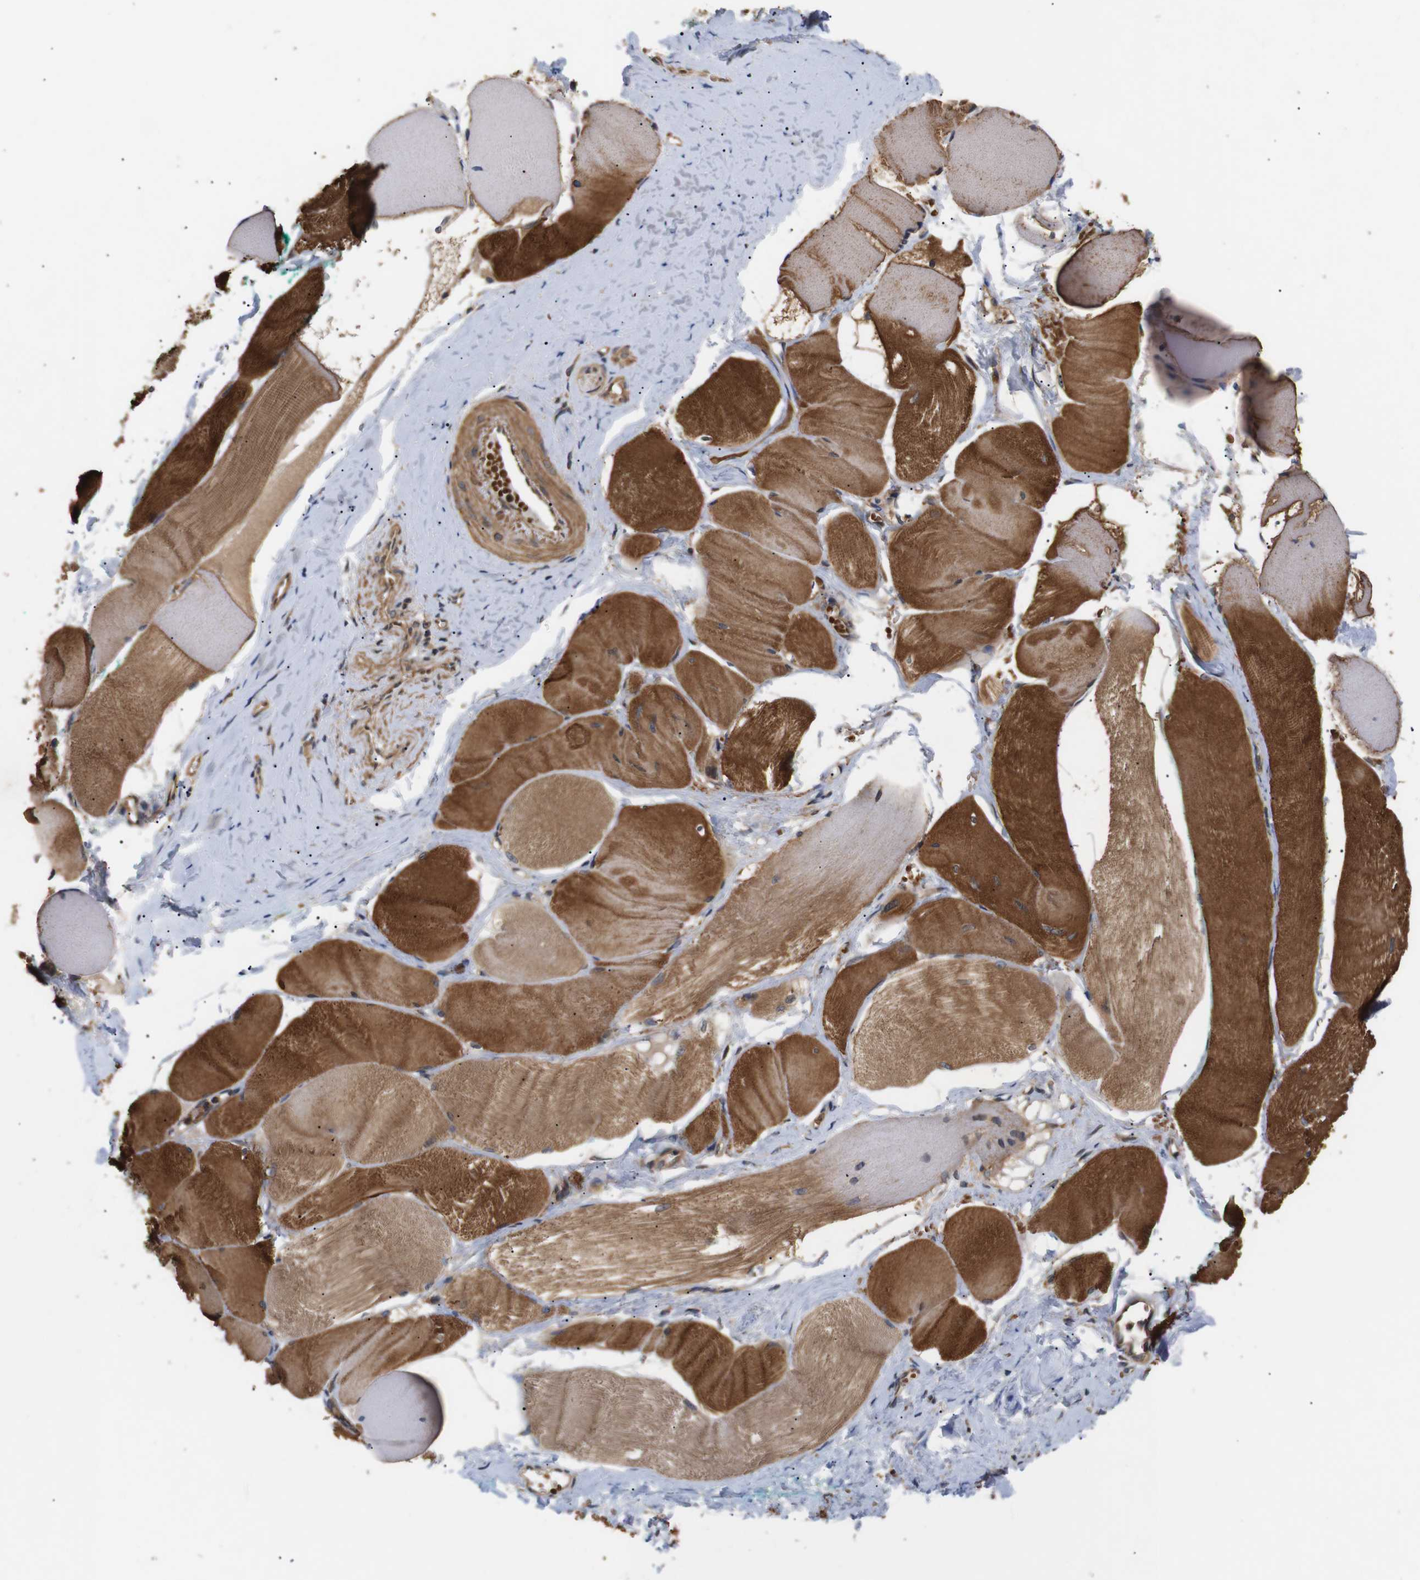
{"staining": {"intensity": "moderate", "quantity": ">75%", "location": "cytoplasmic/membranous"}, "tissue": "skeletal muscle", "cell_type": "Myocytes", "image_type": "normal", "snomed": [{"axis": "morphology", "description": "Normal tissue, NOS"}, {"axis": "morphology", "description": "Squamous cell carcinoma, NOS"}, {"axis": "topography", "description": "Skeletal muscle"}], "caption": "Skeletal muscle stained with DAB immunohistochemistry (IHC) exhibits medium levels of moderate cytoplasmic/membranous expression in approximately >75% of myocytes. Nuclei are stained in blue.", "gene": "DDR1", "patient": {"sex": "male", "age": 51}}